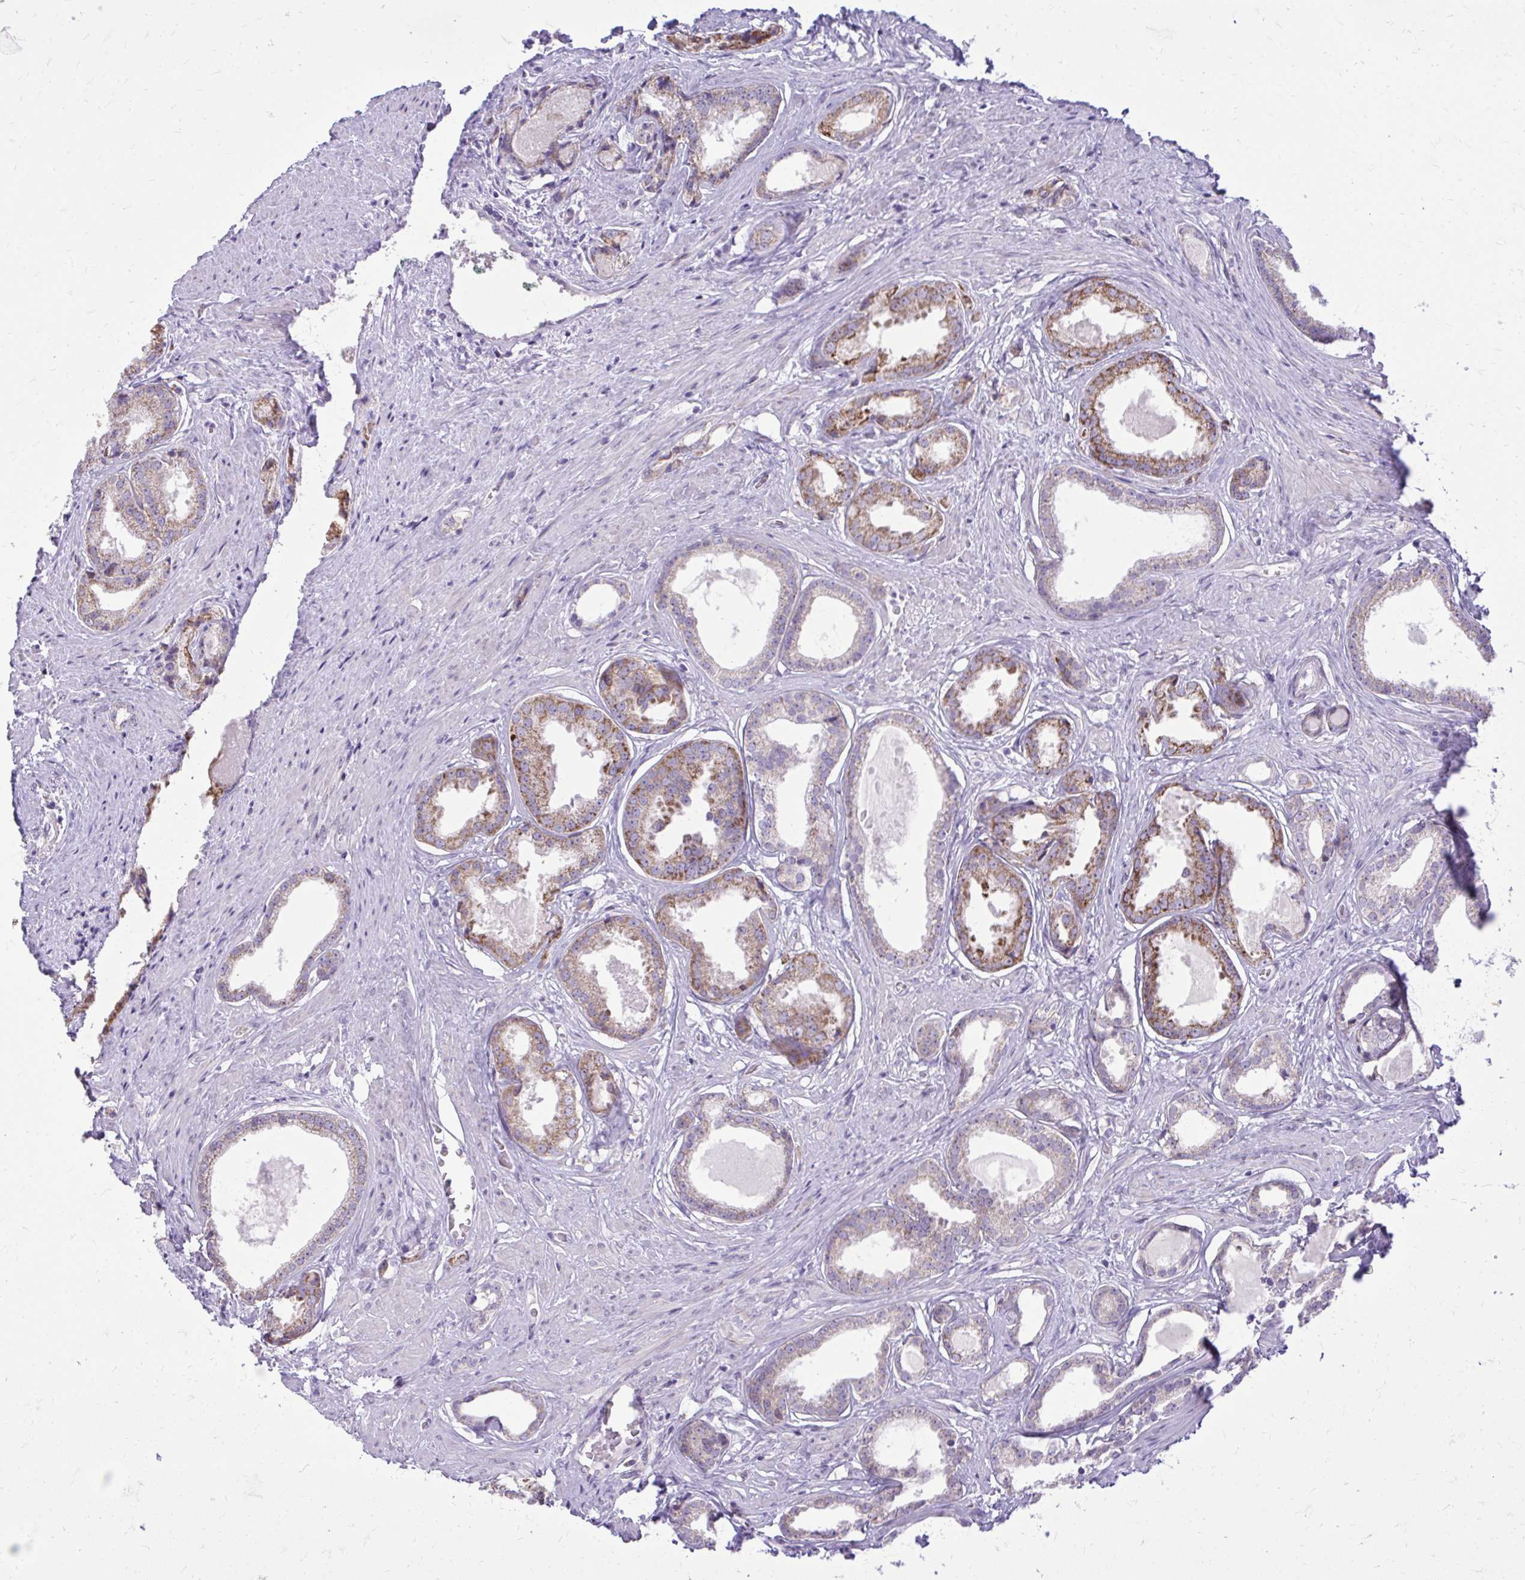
{"staining": {"intensity": "moderate", "quantity": "25%-75%", "location": "cytoplasmic/membranous"}, "tissue": "prostate cancer", "cell_type": "Tumor cells", "image_type": "cancer", "snomed": [{"axis": "morphology", "description": "Adenocarcinoma, Low grade"}, {"axis": "topography", "description": "Prostate"}], "caption": "Immunohistochemical staining of prostate cancer (low-grade adenocarcinoma) shows medium levels of moderate cytoplasmic/membranous protein positivity in about 25%-75% of tumor cells. (DAB (3,3'-diaminobenzidine) IHC, brown staining for protein, blue staining for nuclei).", "gene": "RPS6KA2", "patient": {"sex": "male", "age": 65}}